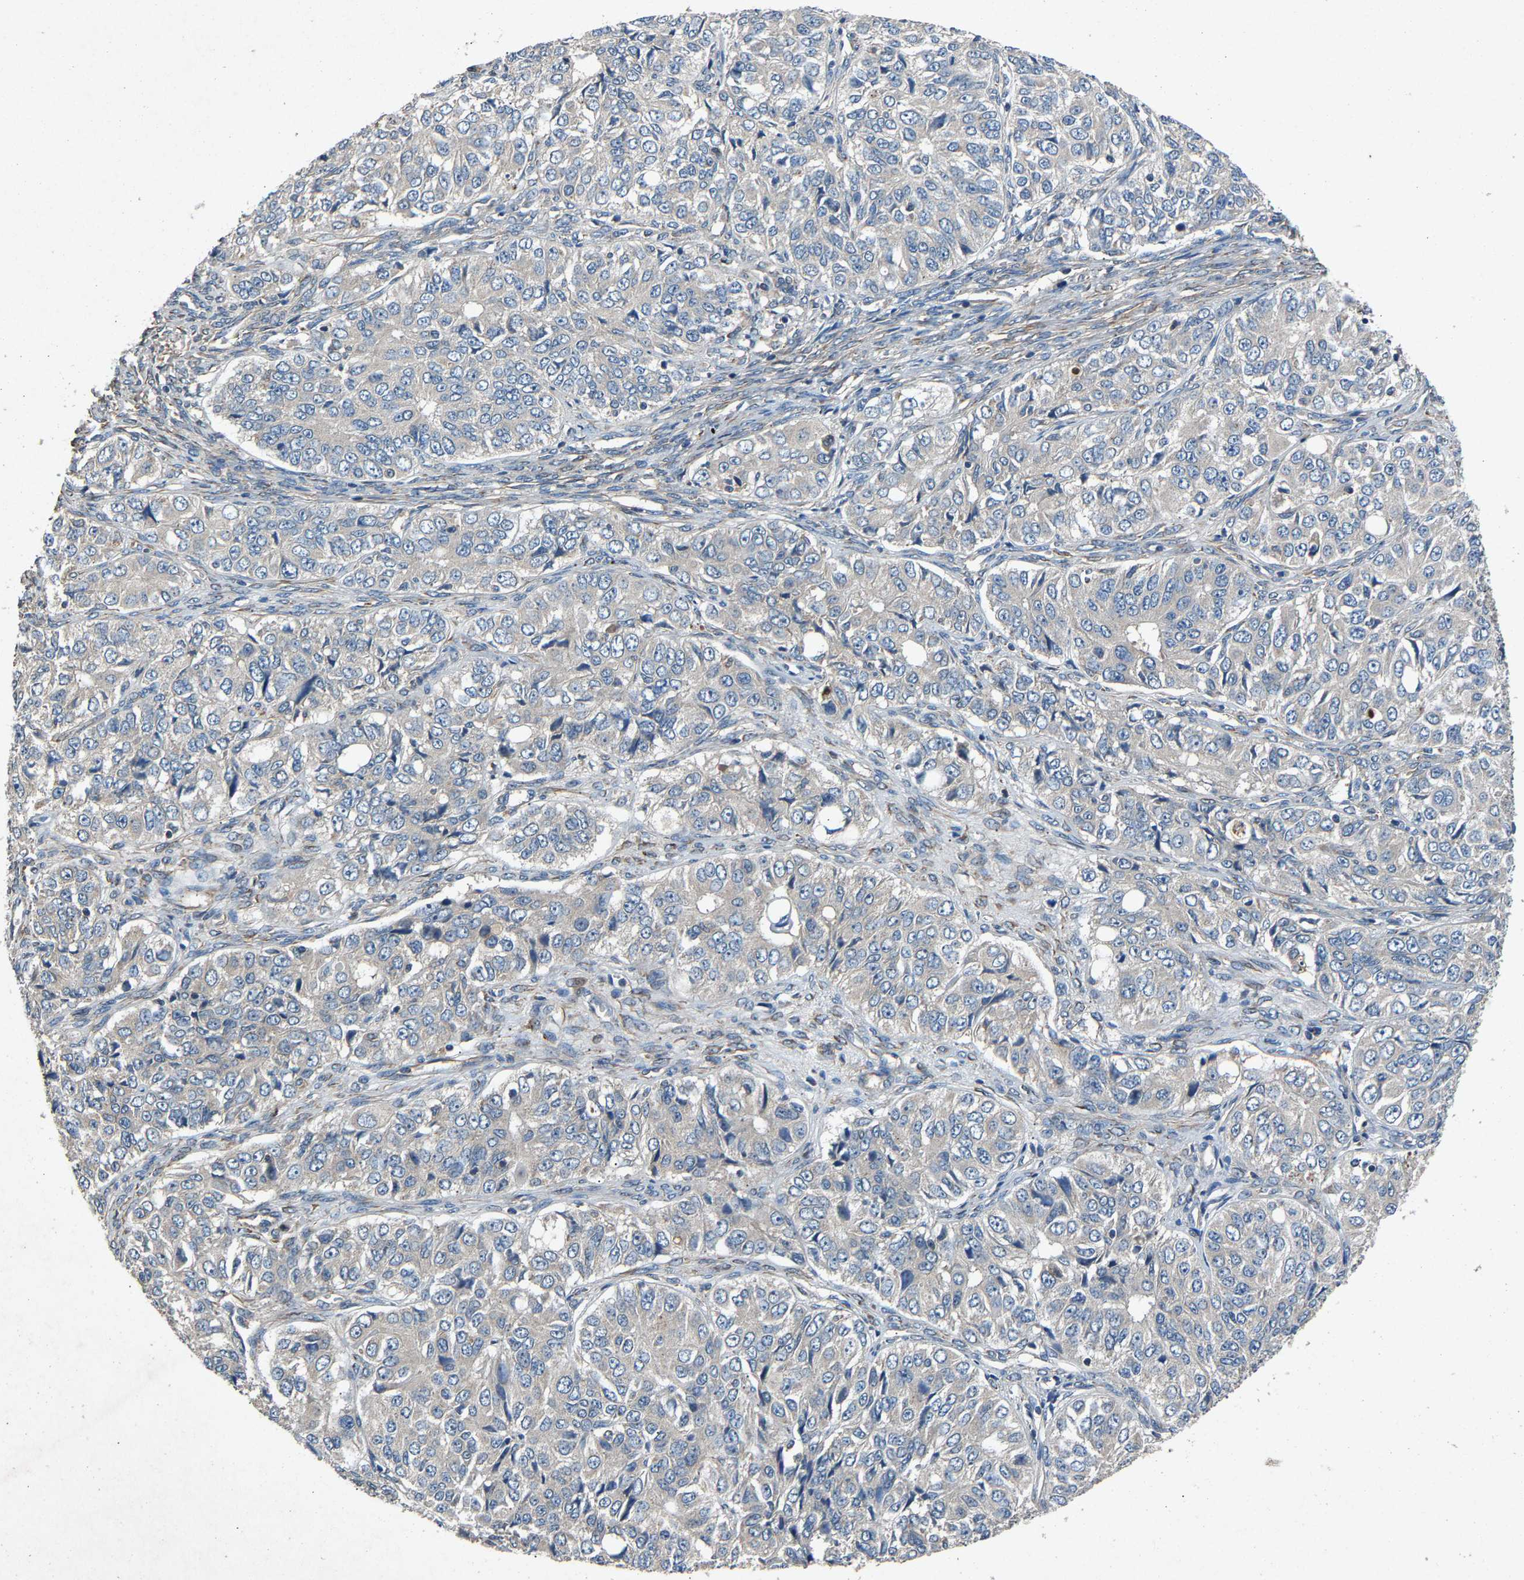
{"staining": {"intensity": "negative", "quantity": "none", "location": "none"}, "tissue": "ovarian cancer", "cell_type": "Tumor cells", "image_type": "cancer", "snomed": [{"axis": "morphology", "description": "Carcinoma, endometroid"}, {"axis": "topography", "description": "Ovary"}], "caption": "The immunohistochemistry photomicrograph has no significant expression in tumor cells of ovarian cancer tissue.", "gene": "PPID", "patient": {"sex": "female", "age": 51}}